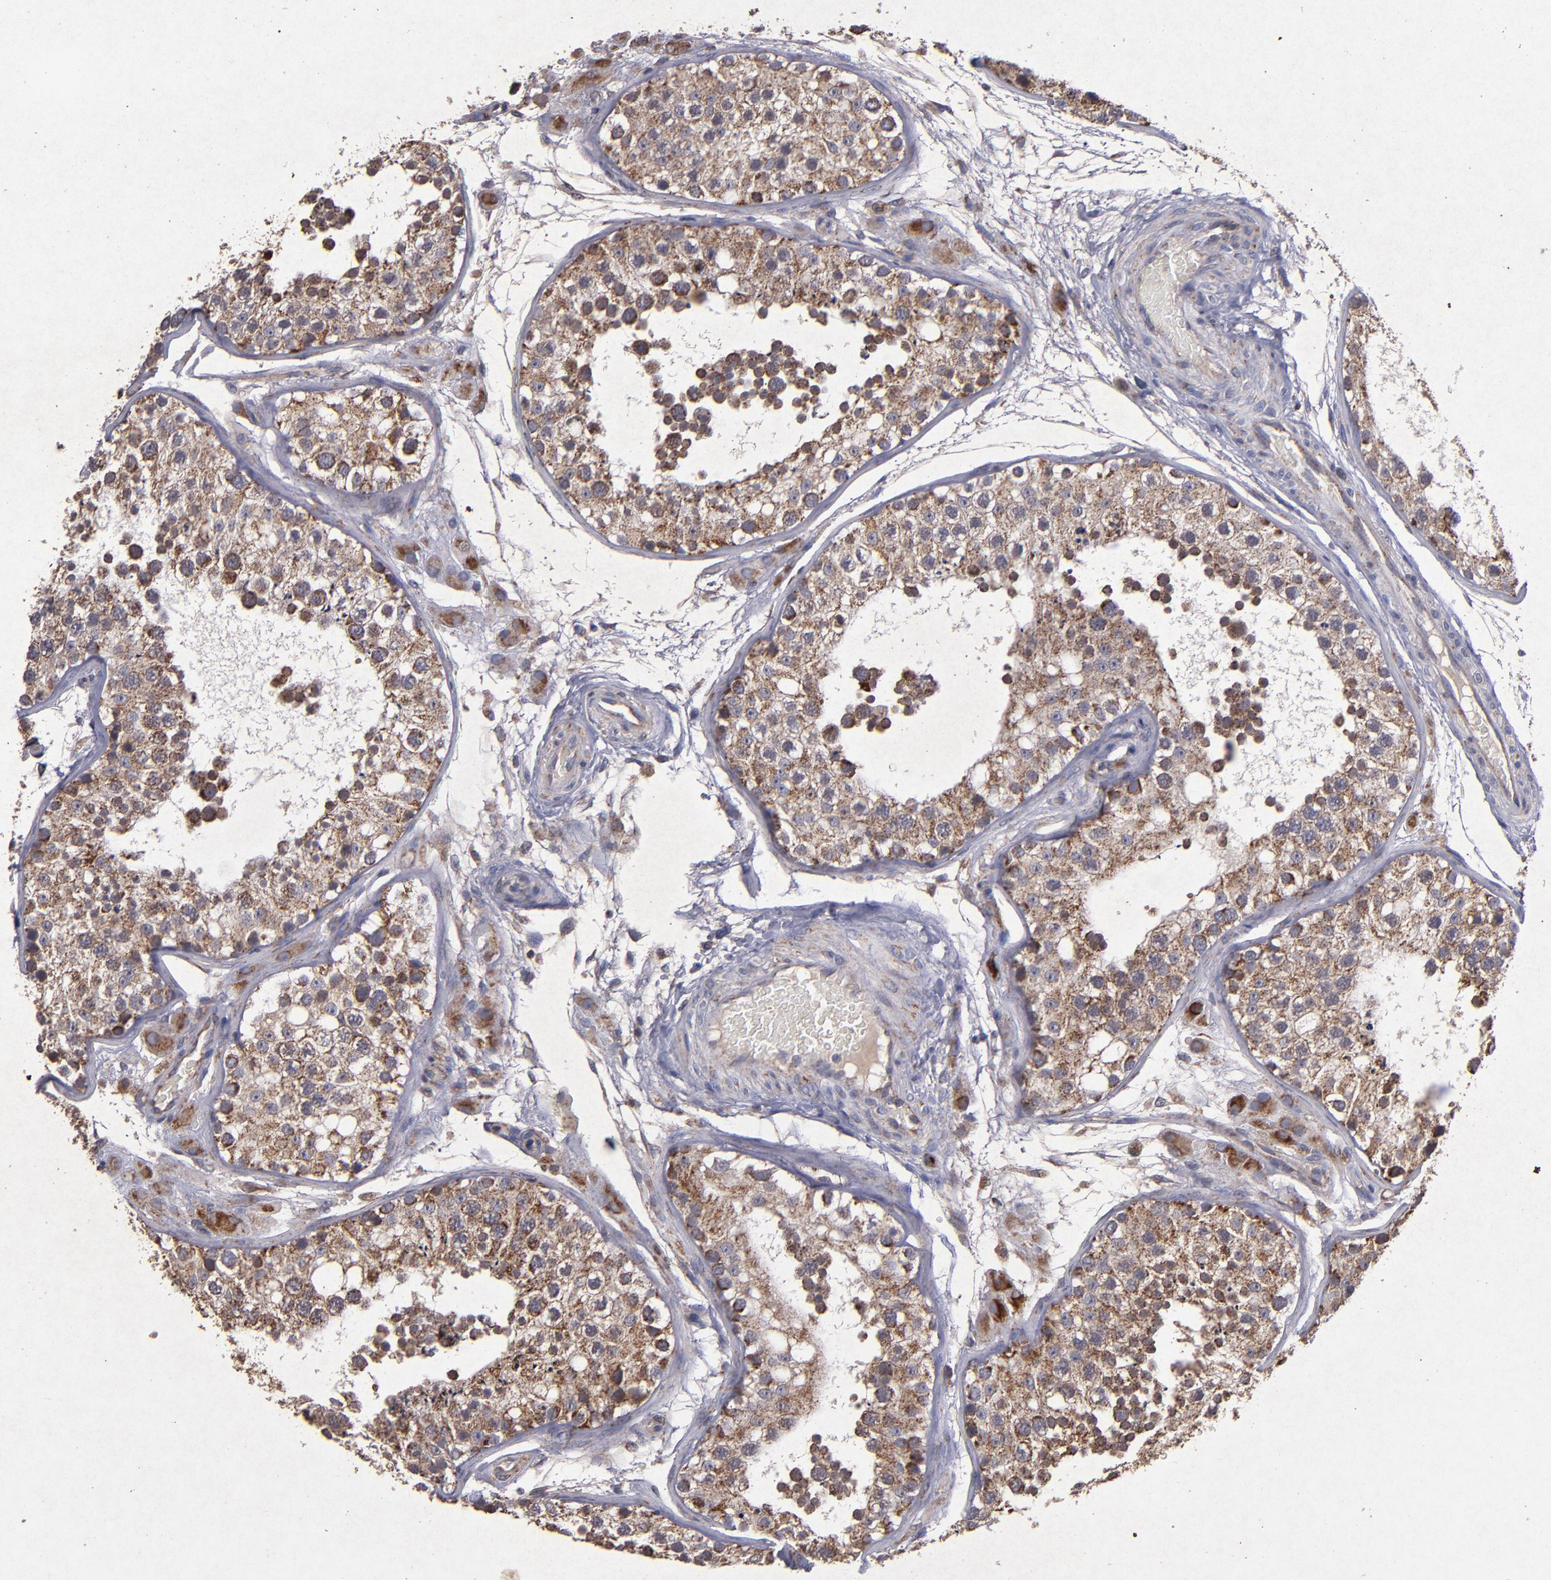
{"staining": {"intensity": "moderate", "quantity": ">75%", "location": "cytoplasmic/membranous"}, "tissue": "testis", "cell_type": "Cells in seminiferous ducts", "image_type": "normal", "snomed": [{"axis": "morphology", "description": "Normal tissue, NOS"}, {"axis": "topography", "description": "Testis"}], "caption": "Protein expression analysis of unremarkable human testis reveals moderate cytoplasmic/membranous positivity in approximately >75% of cells in seminiferous ducts. (Brightfield microscopy of DAB IHC at high magnification).", "gene": "TIMM9", "patient": {"sex": "male", "age": 26}}